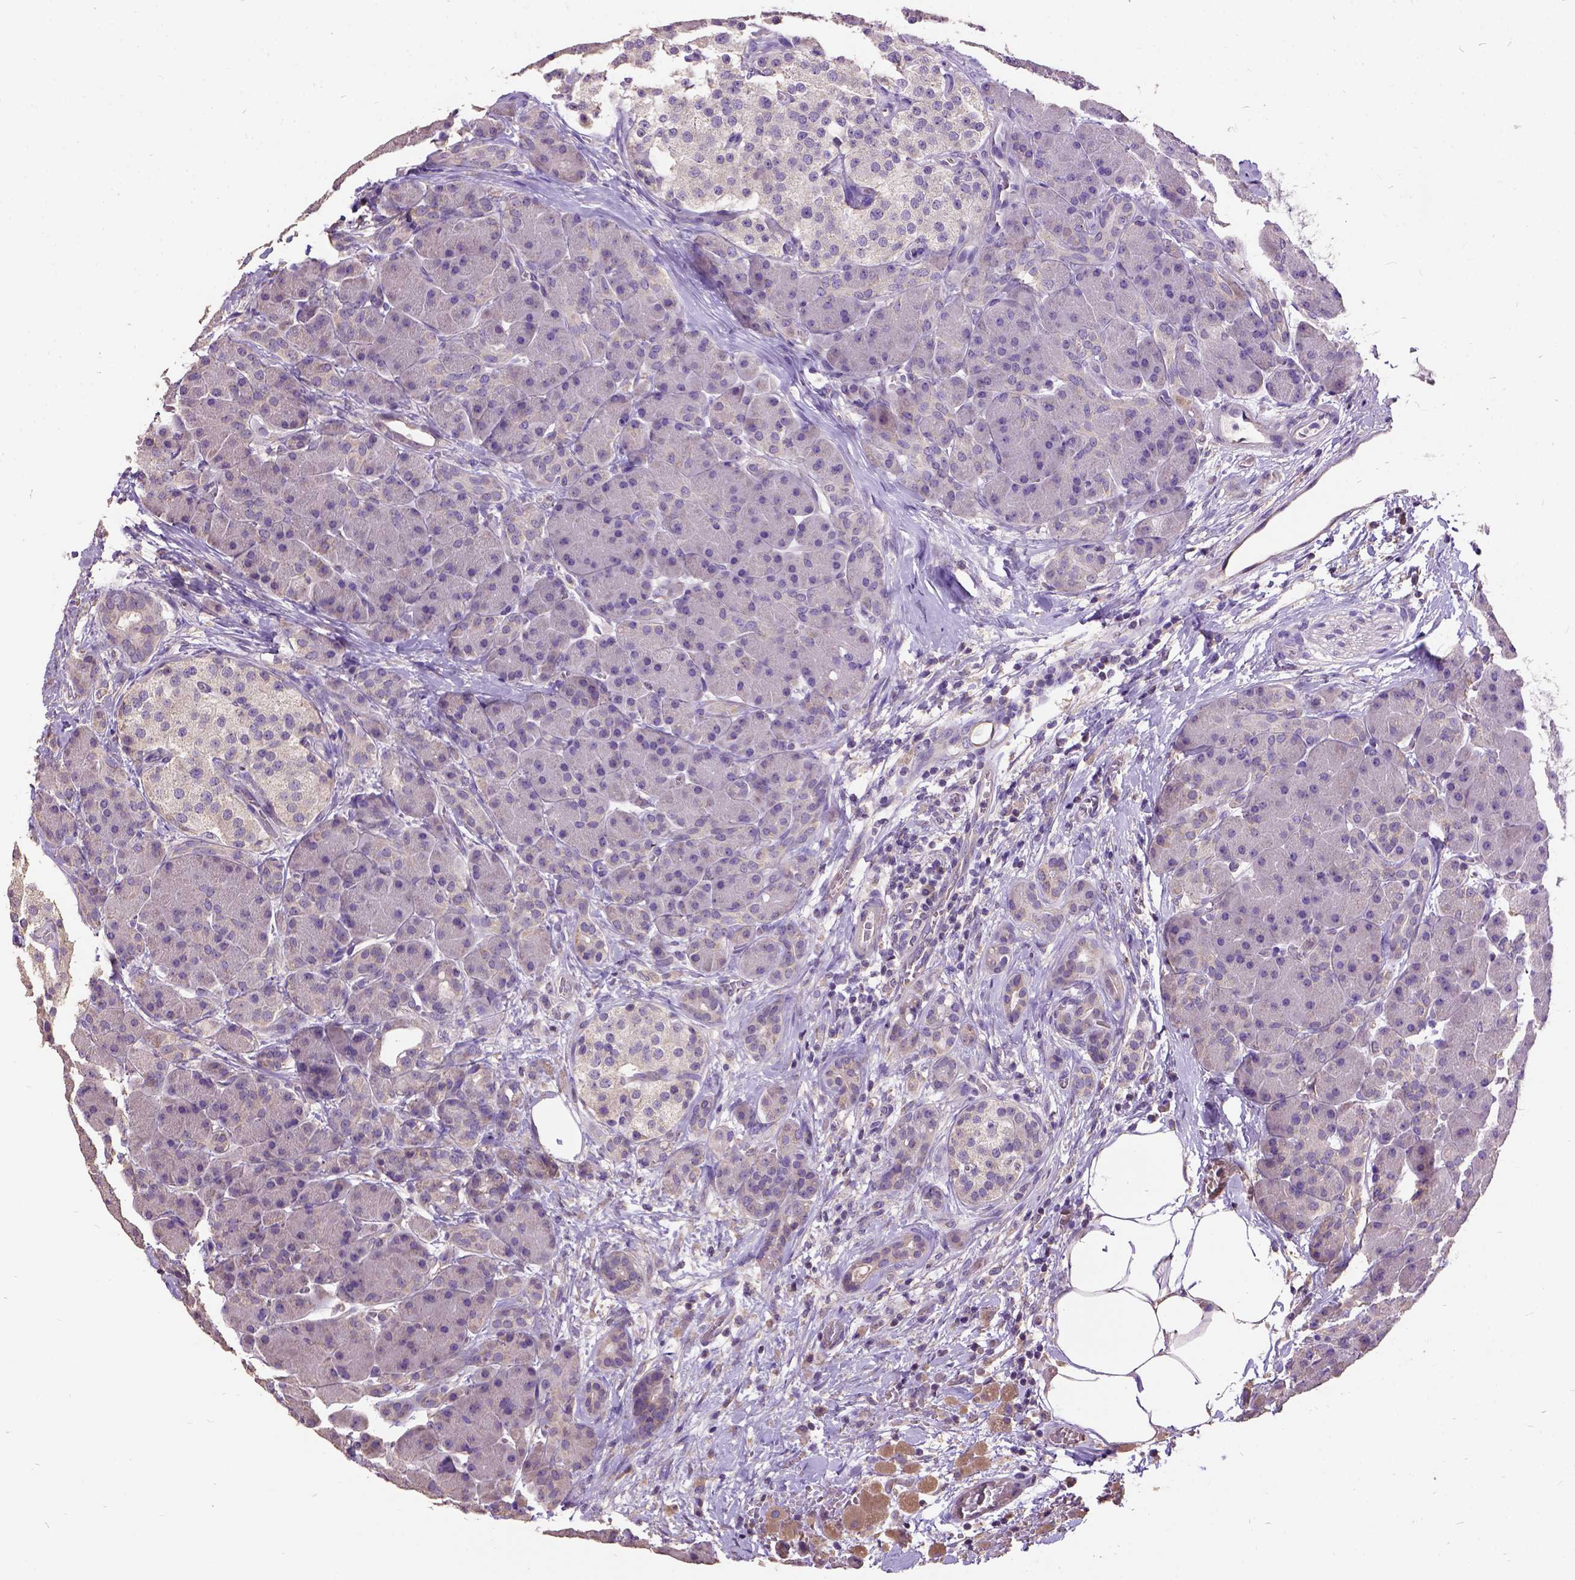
{"staining": {"intensity": "negative", "quantity": "none", "location": "none"}, "tissue": "pancreas", "cell_type": "Exocrine glandular cells", "image_type": "normal", "snomed": [{"axis": "morphology", "description": "Normal tissue, NOS"}, {"axis": "topography", "description": "Pancreas"}], "caption": "This is an IHC histopathology image of normal pancreas. There is no expression in exocrine glandular cells.", "gene": "DQX1", "patient": {"sex": "male", "age": 55}}